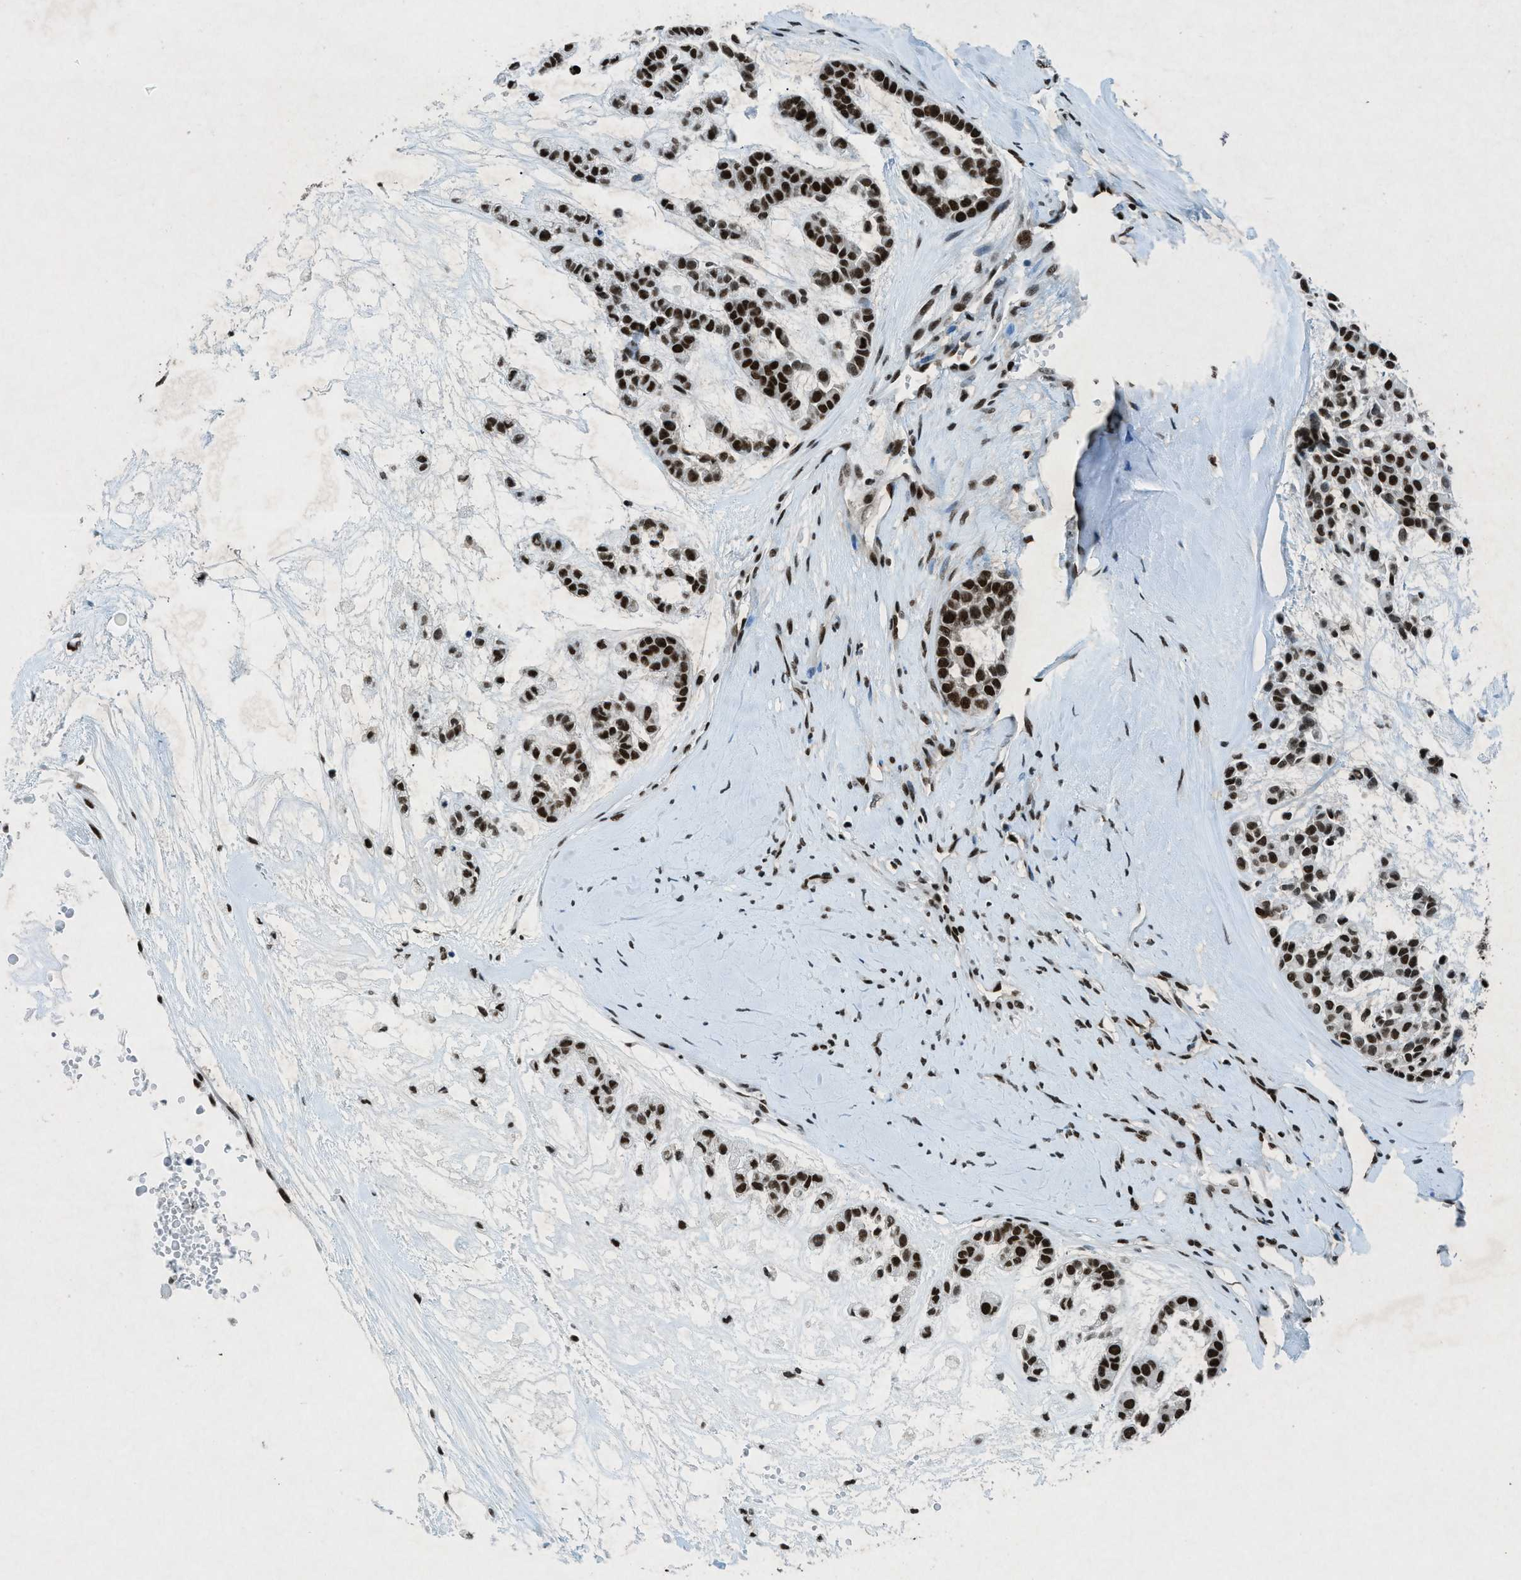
{"staining": {"intensity": "strong", "quantity": ">75%", "location": "nuclear"}, "tissue": "head and neck cancer", "cell_type": "Tumor cells", "image_type": "cancer", "snomed": [{"axis": "morphology", "description": "Adenocarcinoma, NOS"}, {"axis": "morphology", "description": "Adenoma, NOS"}, {"axis": "topography", "description": "Head-Neck"}], "caption": "A high-resolution photomicrograph shows IHC staining of adenoma (head and neck), which demonstrates strong nuclear staining in approximately >75% of tumor cells. (DAB (3,3'-diaminobenzidine) = brown stain, brightfield microscopy at high magnification).", "gene": "NXF1", "patient": {"sex": "female", "age": 55}}